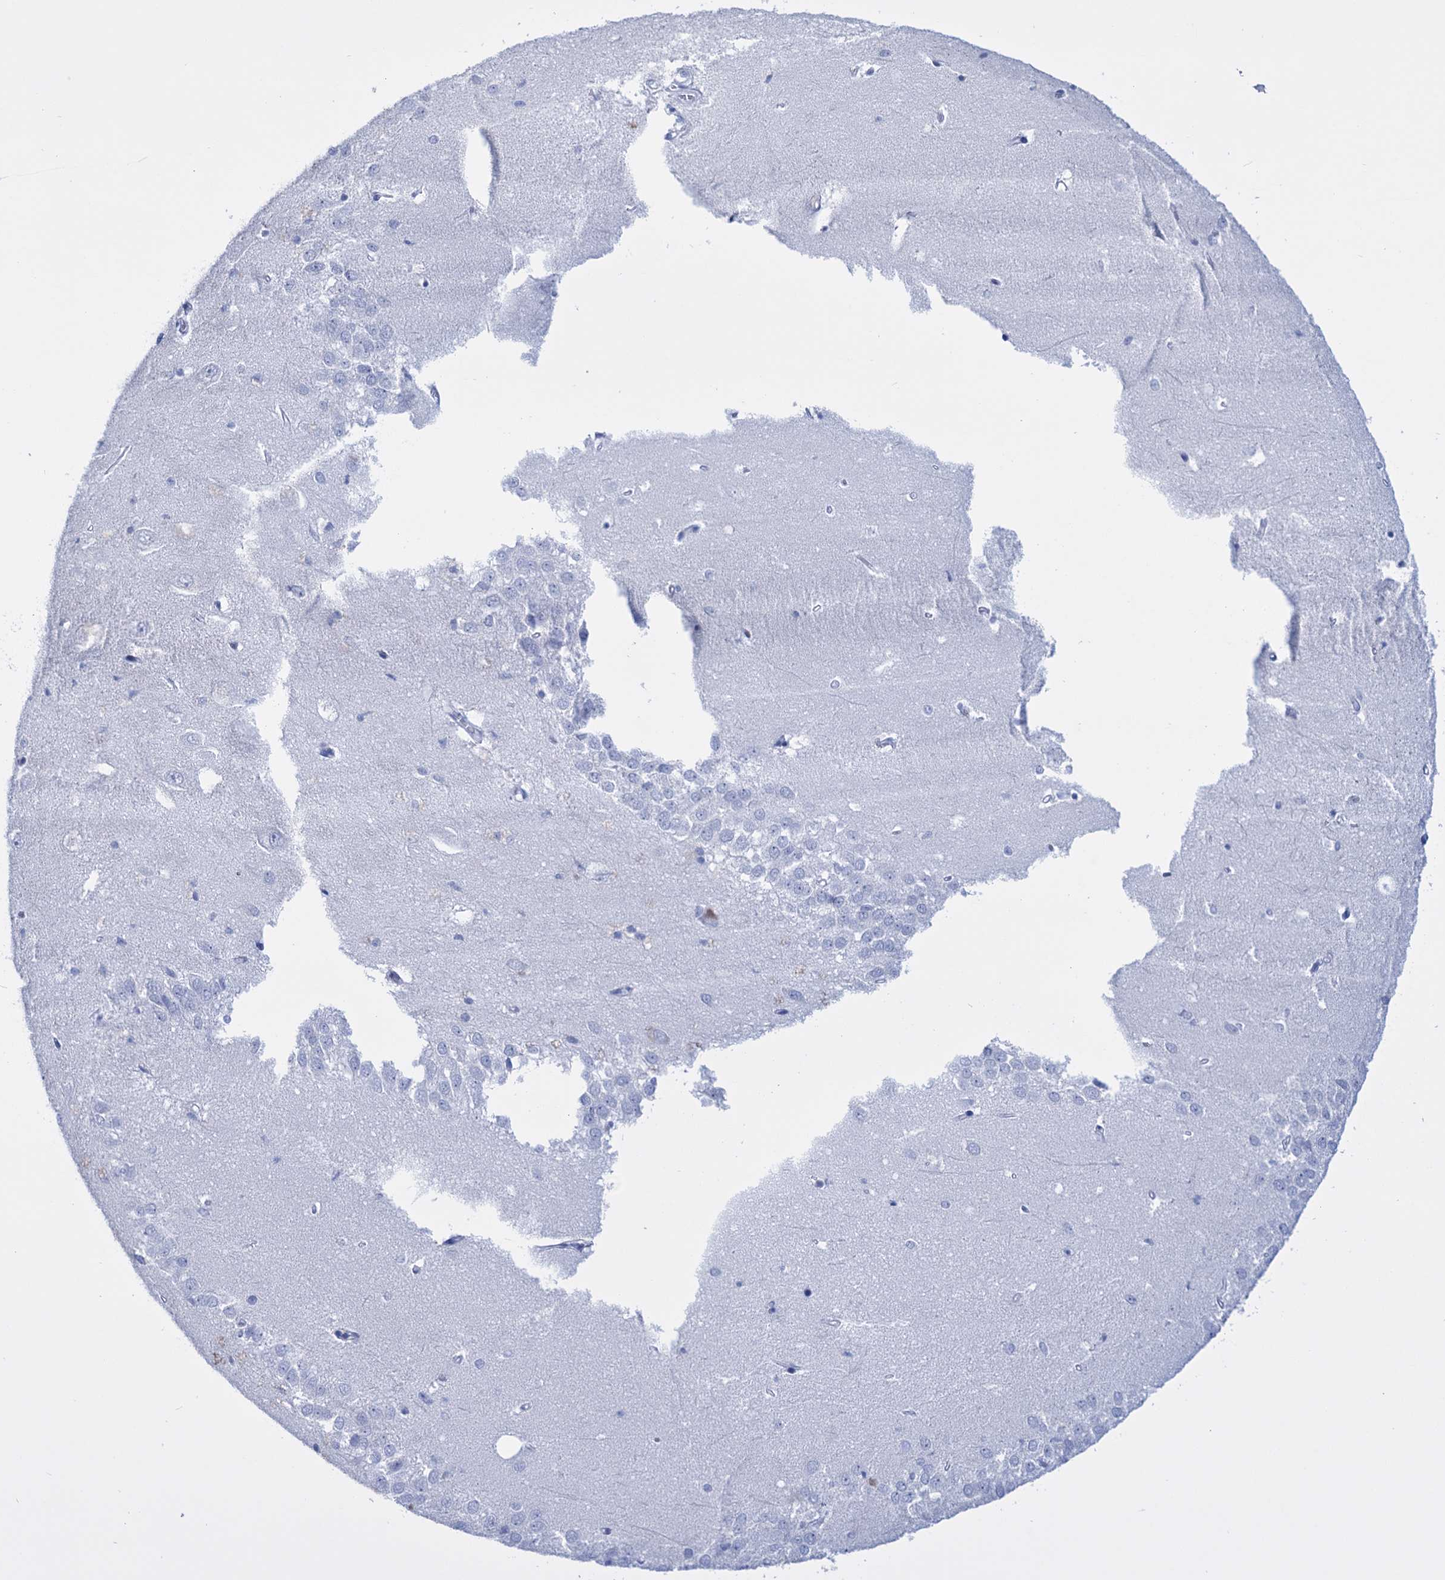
{"staining": {"intensity": "negative", "quantity": "none", "location": "none"}, "tissue": "hippocampus", "cell_type": "Glial cells", "image_type": "normal", "snomed": [{"axis": "morphology", "description": "Normal tissue, NOS"}, {"axis": "topography", "description": "Hippocampus"}], "caption": "Immunohistochemical staining of normal human hippocampus shows no significant staining in glial cells. (IHC, brightfield microscopy, high magnification).", "gene": "FBXW12", "patient": {"sex": "female", "age": 64}}